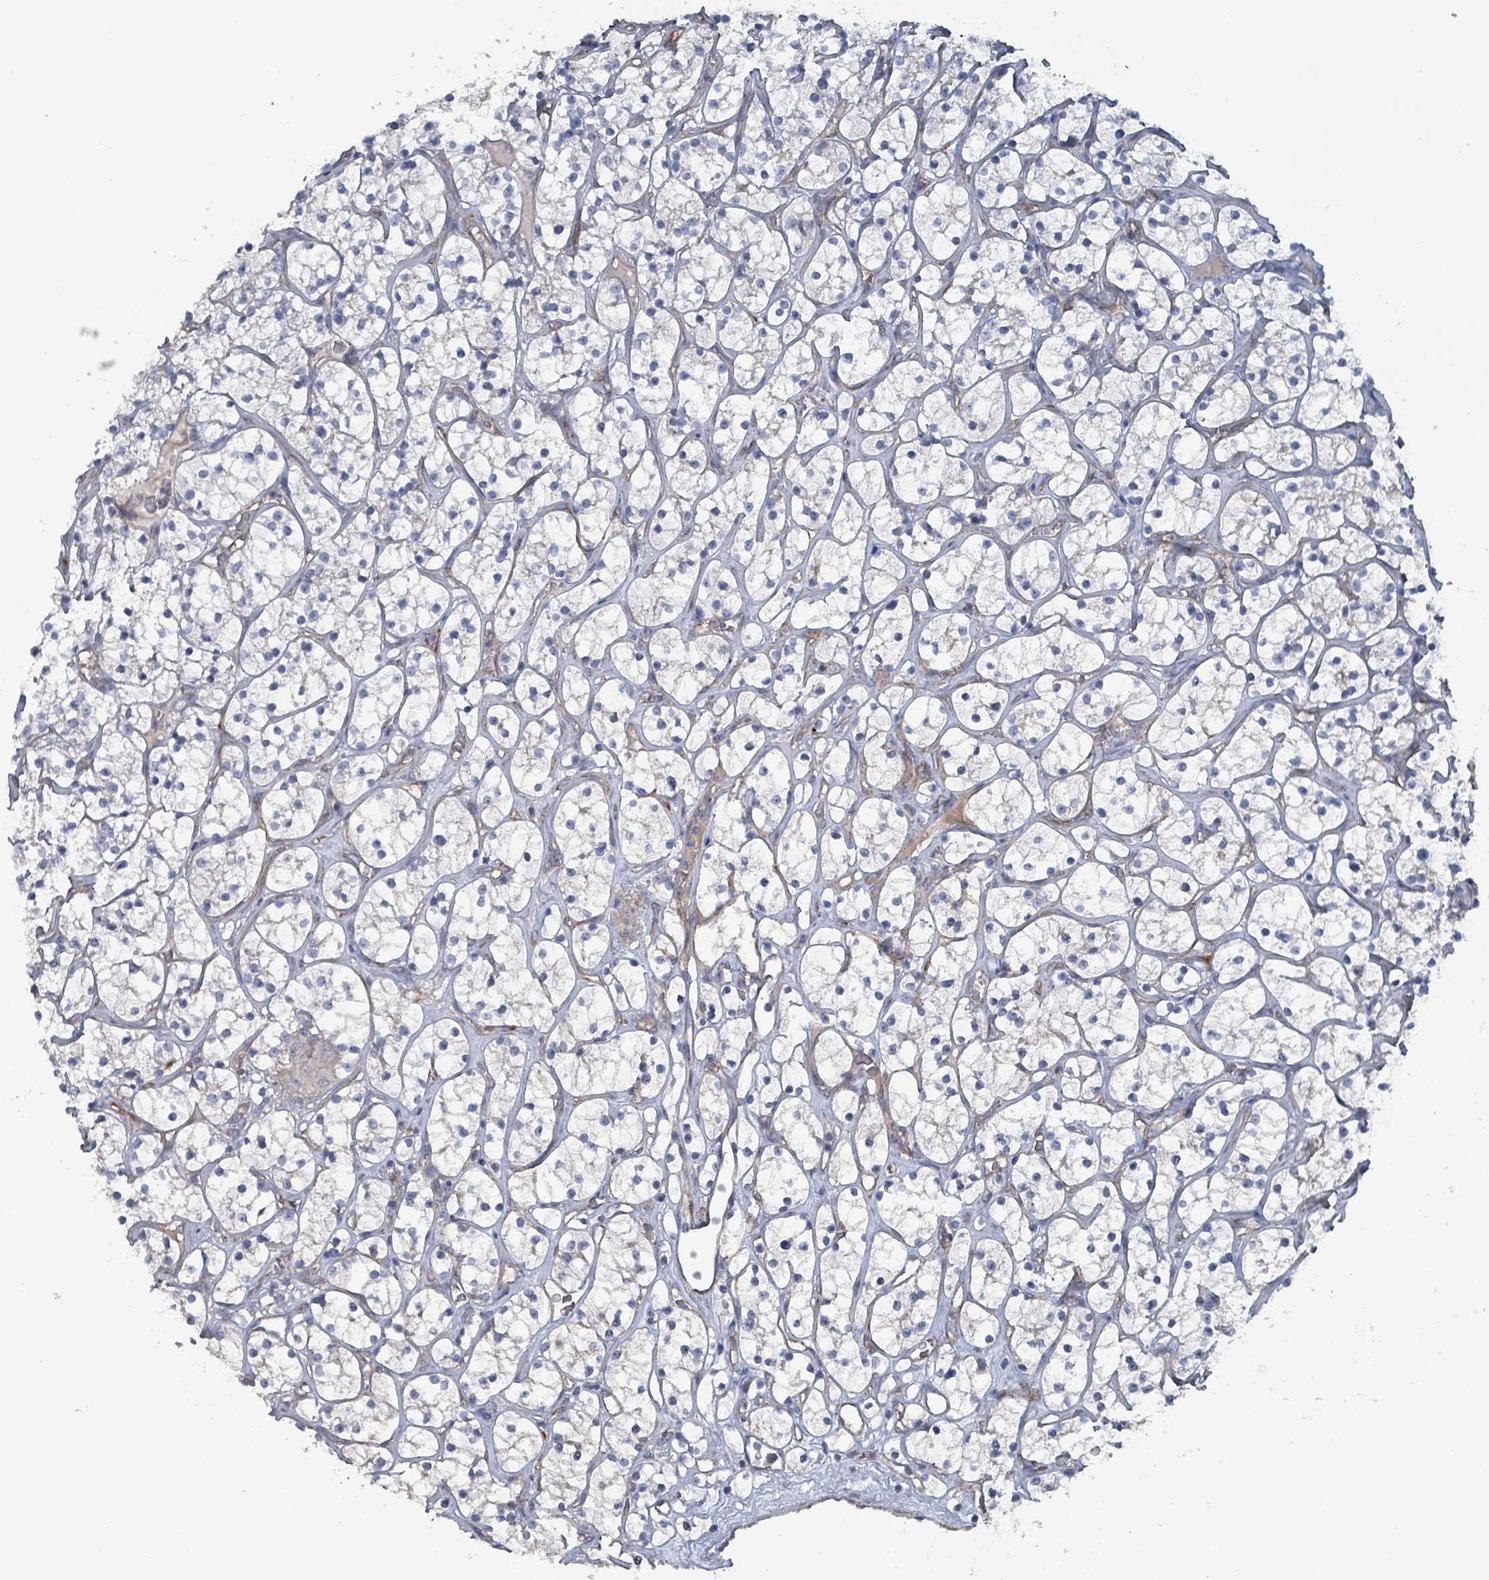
{"staining": {"intensity": "negative", "quantity": "none", "location": "none"}, "tissue": "renal cancer", "cell_type": "Tumor cells", "image_type": "cancer", "snomed": [{"axis": "morphology", "description": "Adenocarcinoma, NOS"}, {"axis": "topography", "description": "Kidney"}], "caption": "Renal cancer (adenocarcinoma) was stained to show a protein in brown. There is no significant expression in tumor cells.", "gene": "TAAR5", "patient": {"sex": "female", "age": 64}}